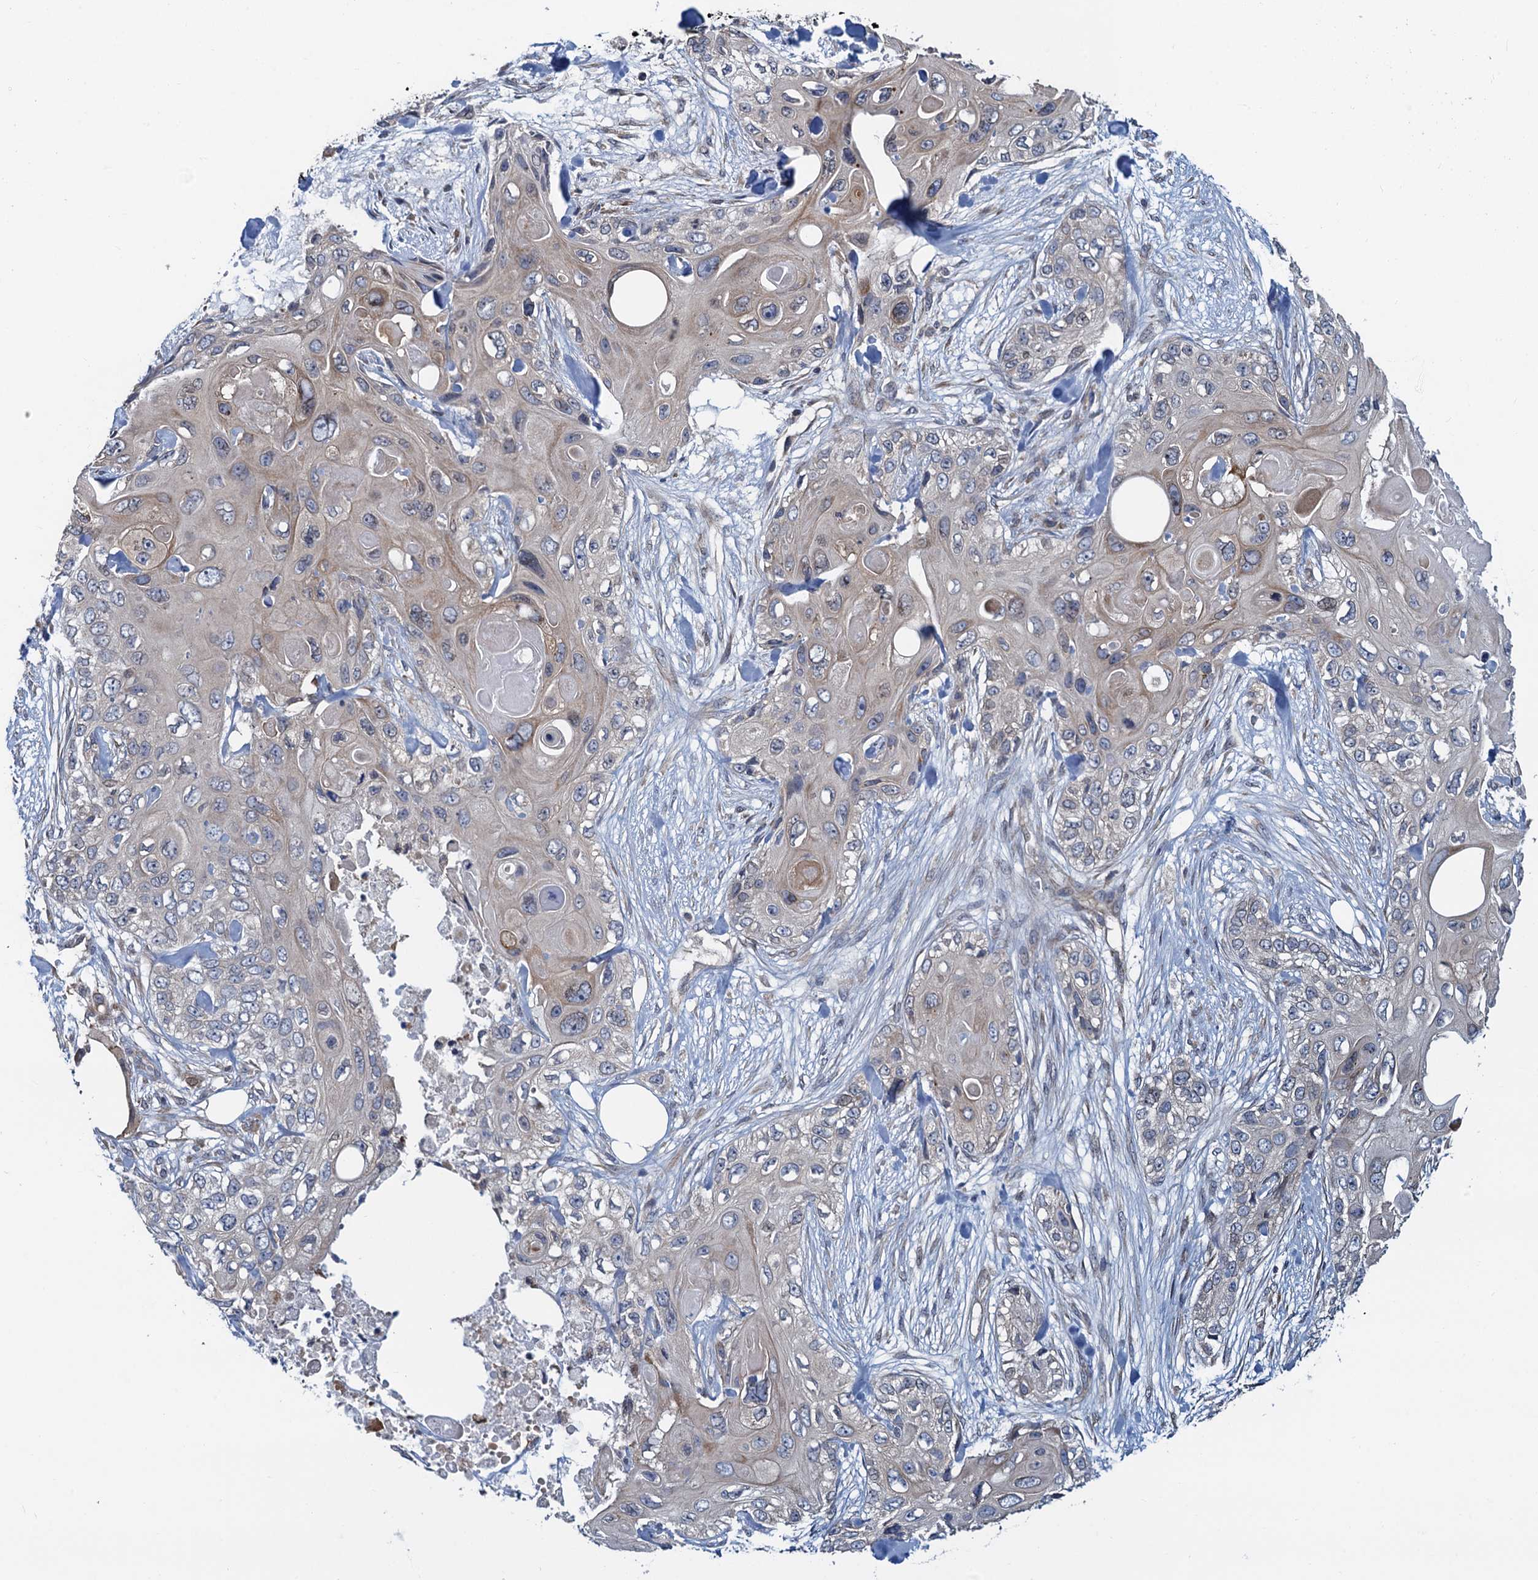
{"staining": {"intensity": "weak", "quantity": "<25%", "location": "cytoplasmic/membranous"}, "tissue": "skin cancer", "cell_type": "Tumor cells", "image_type": "cancer", "snomed": [{"axis": "morphology", "description": "Normal tissue, NOS"}, {"axis": "morphology", "description": "Squamous cell carcinoma, NOS"}, {"axis": "topography", "description": "Skin"}], "caption": "This is a histopathology image of IHC staining of skin squamous cell carcinoma, which shows no expression in tumor cells. (DAB immunohistochemistry with hematoxylin counter stain).", "gene": "RNF125", "patient": {"sex": "male", "age": 72}}